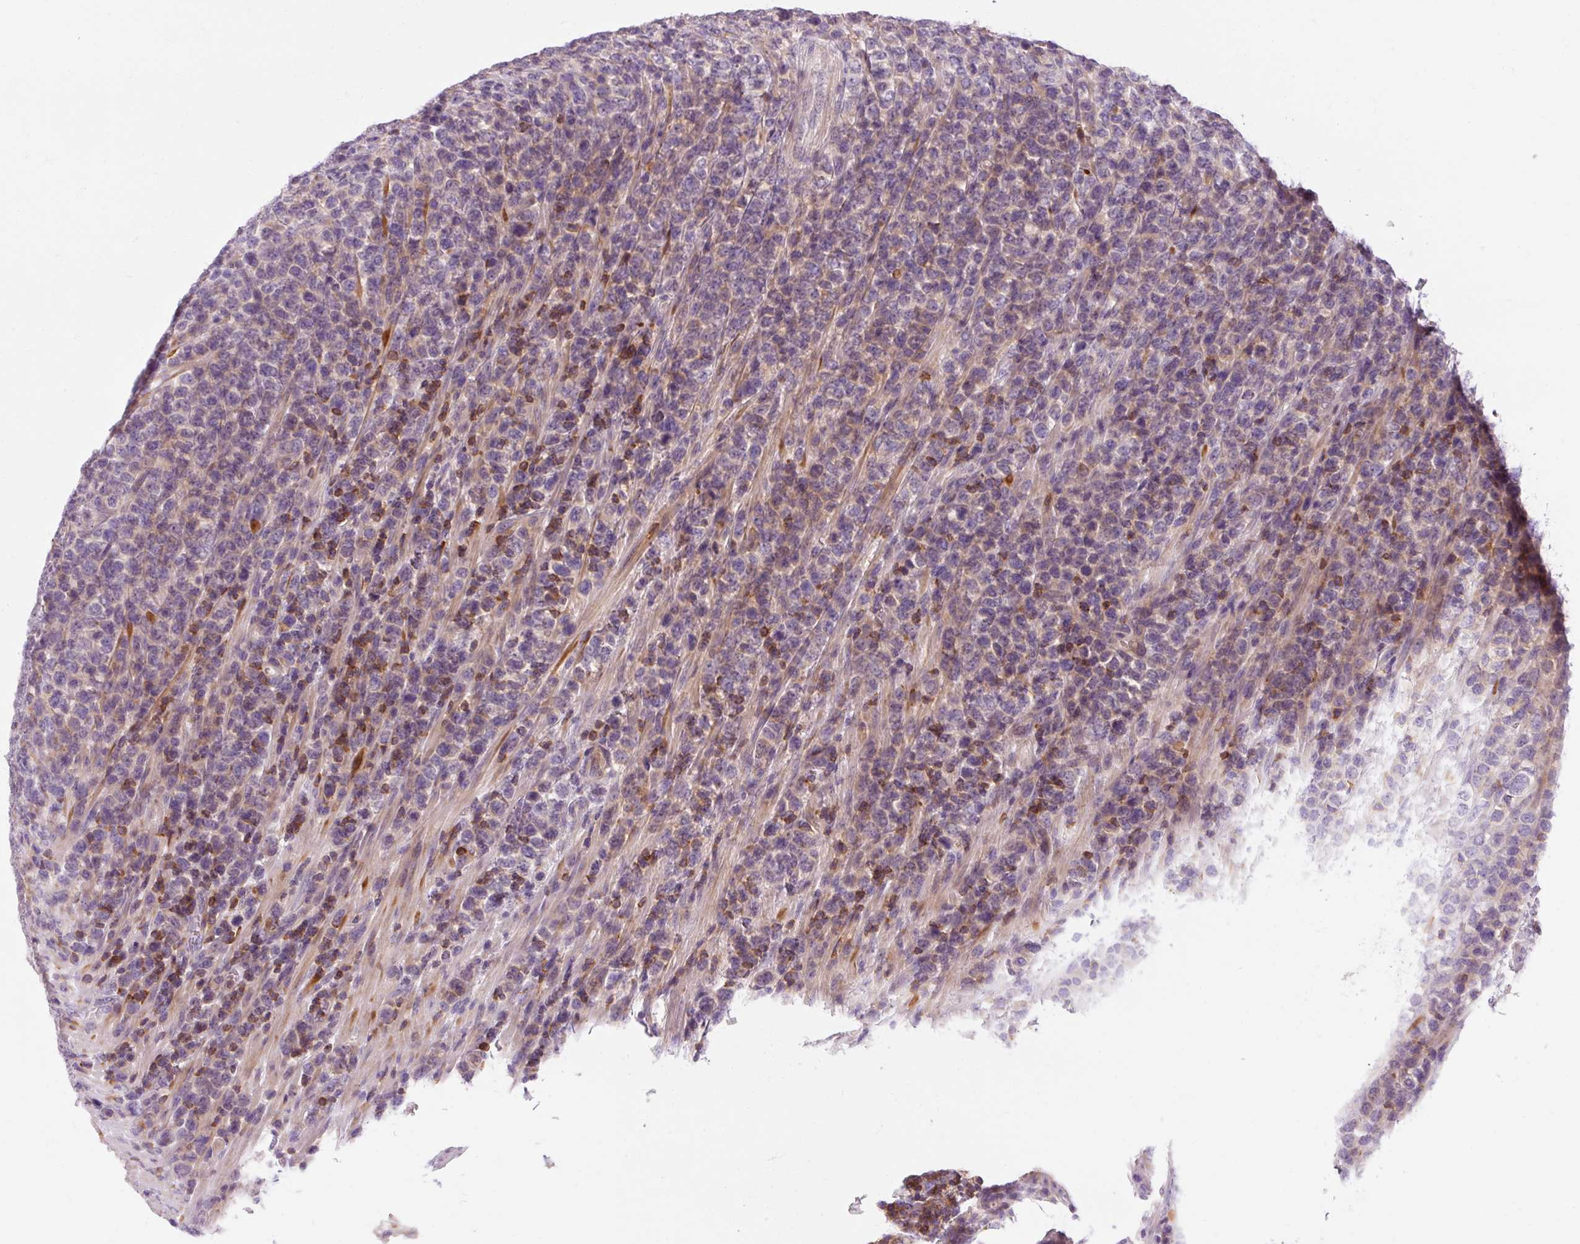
{"staining": {"intensity": "moderate", "quantity": "<25%", "location": "cytoplasmic/membranous"}, "tissue": "lymphoma", "cell_type": "Tumor cells", "image_type": "cancer", "snomed": [{"axis": "morphology", "description": "Malignant lymphoma, non-Hodgkin's type, High grade"}, {"axis": "topography", "description": "Soft tissue"}], "caption": "Immunohistochemistry micrograph of neoplastic tissue: malignant lymphoma, non-Hodgkin's type (high-grade) stained using immunohistochemistry (IHC) displays low levels of moderate protein expression localized specifically in the cytoplasmic/membranous of tumor cells, appearing as a cytoplasmic/membranous brown color.", "gene": "TIGD2", "patient": {"sex": "female", "age": 56}}